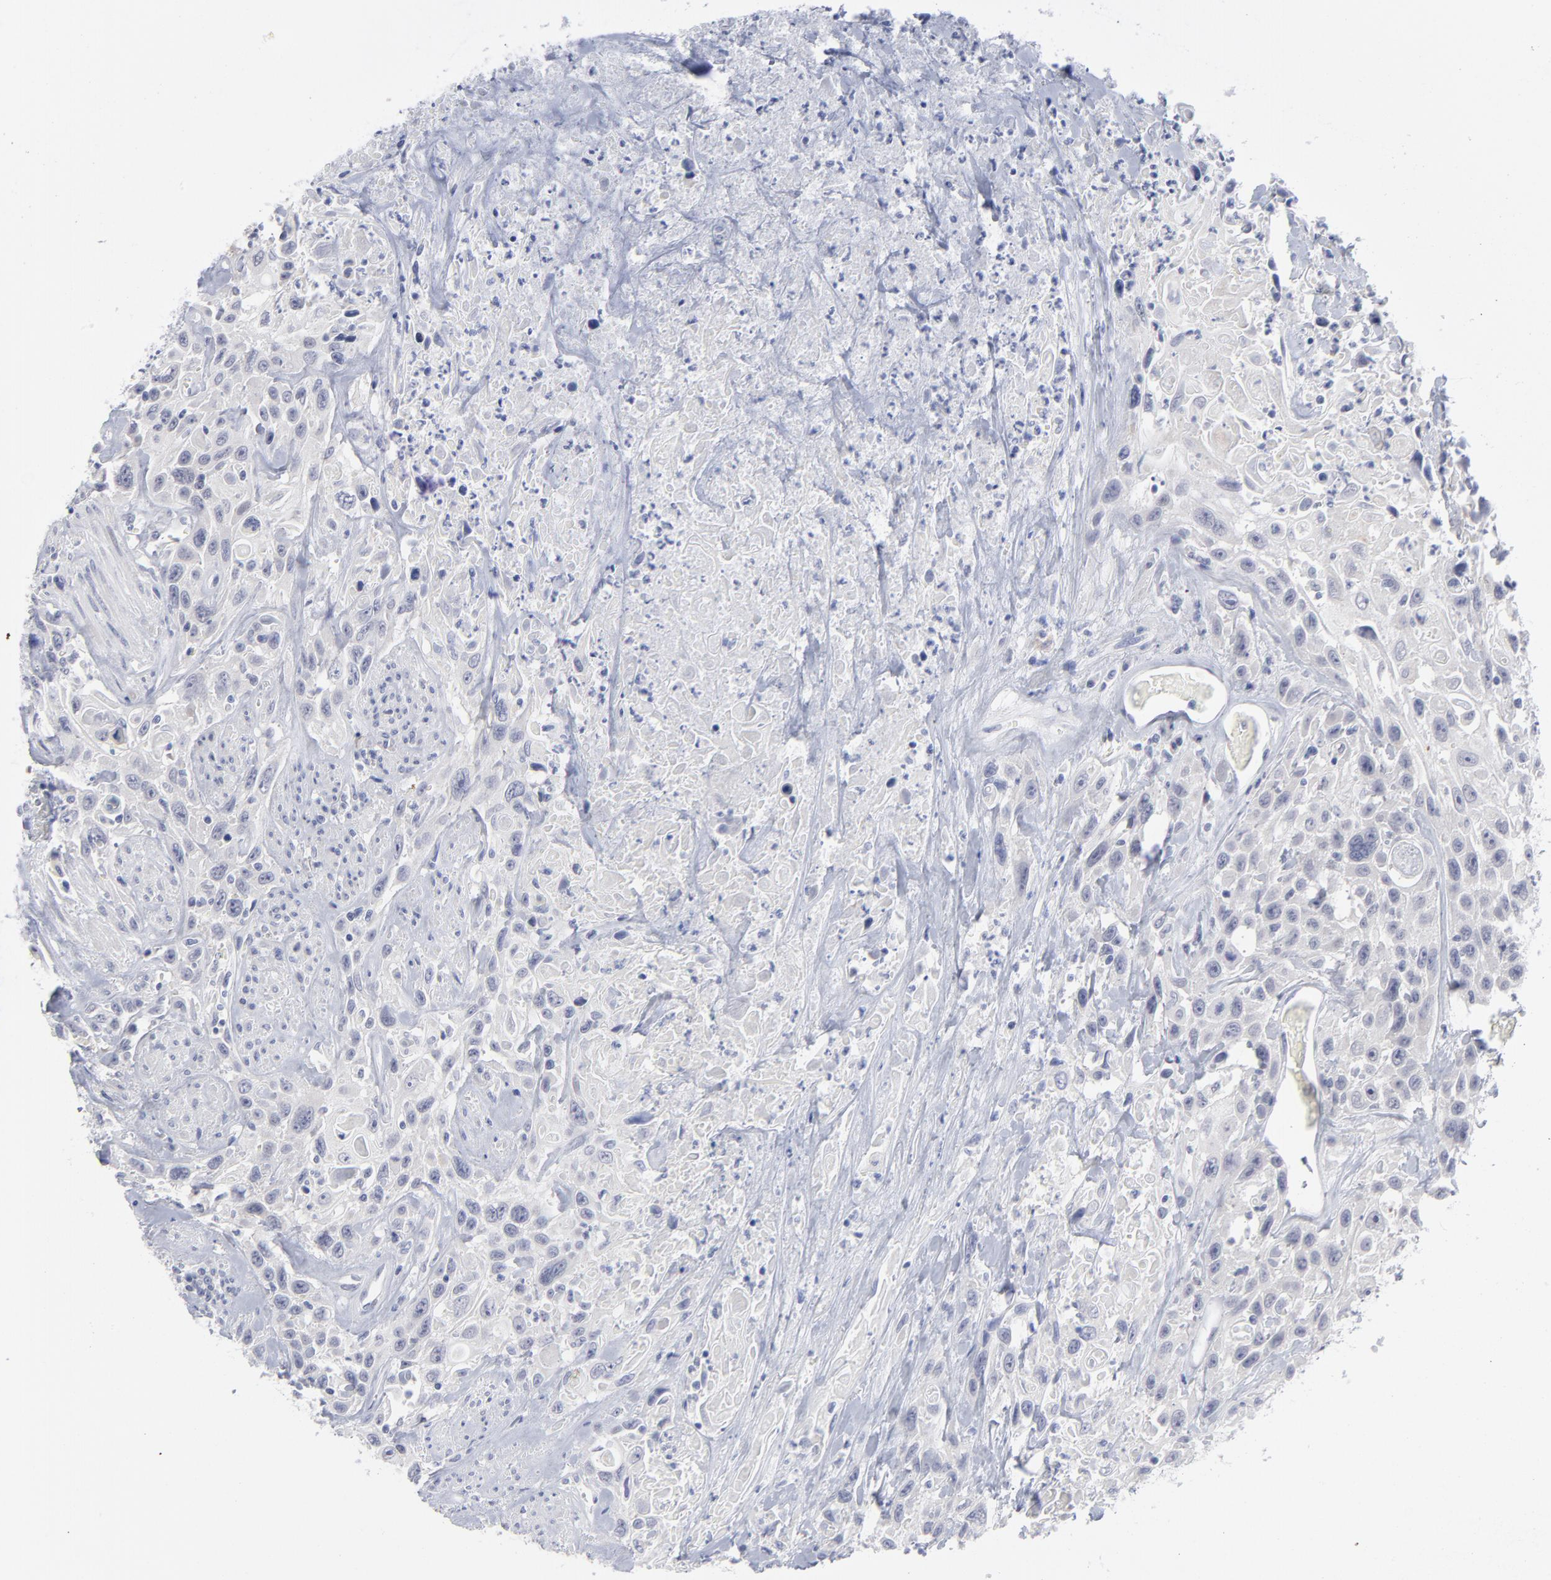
{"staining": {"intensity": "negative", "quantity": "none", "location": "none"}, "tissue": "urothelial cancer", "cell_type": "Tumor cells", "image_type": "cancer", "snomed": [{"axis": "morphology", "description": "Urothelial carcinoma, High grade"}, {"axis": "topography", "description": "Urinary bladder"}], "caption": "Immunohistochemical staining of human urothelial carcinoma (high-grade) shows no significant staining in tumor cells. (DAB immunohistochemistry with hematoxylin counter stain).", "gene": "RPS24", "patient": {"sex": "female", "age": 84}}